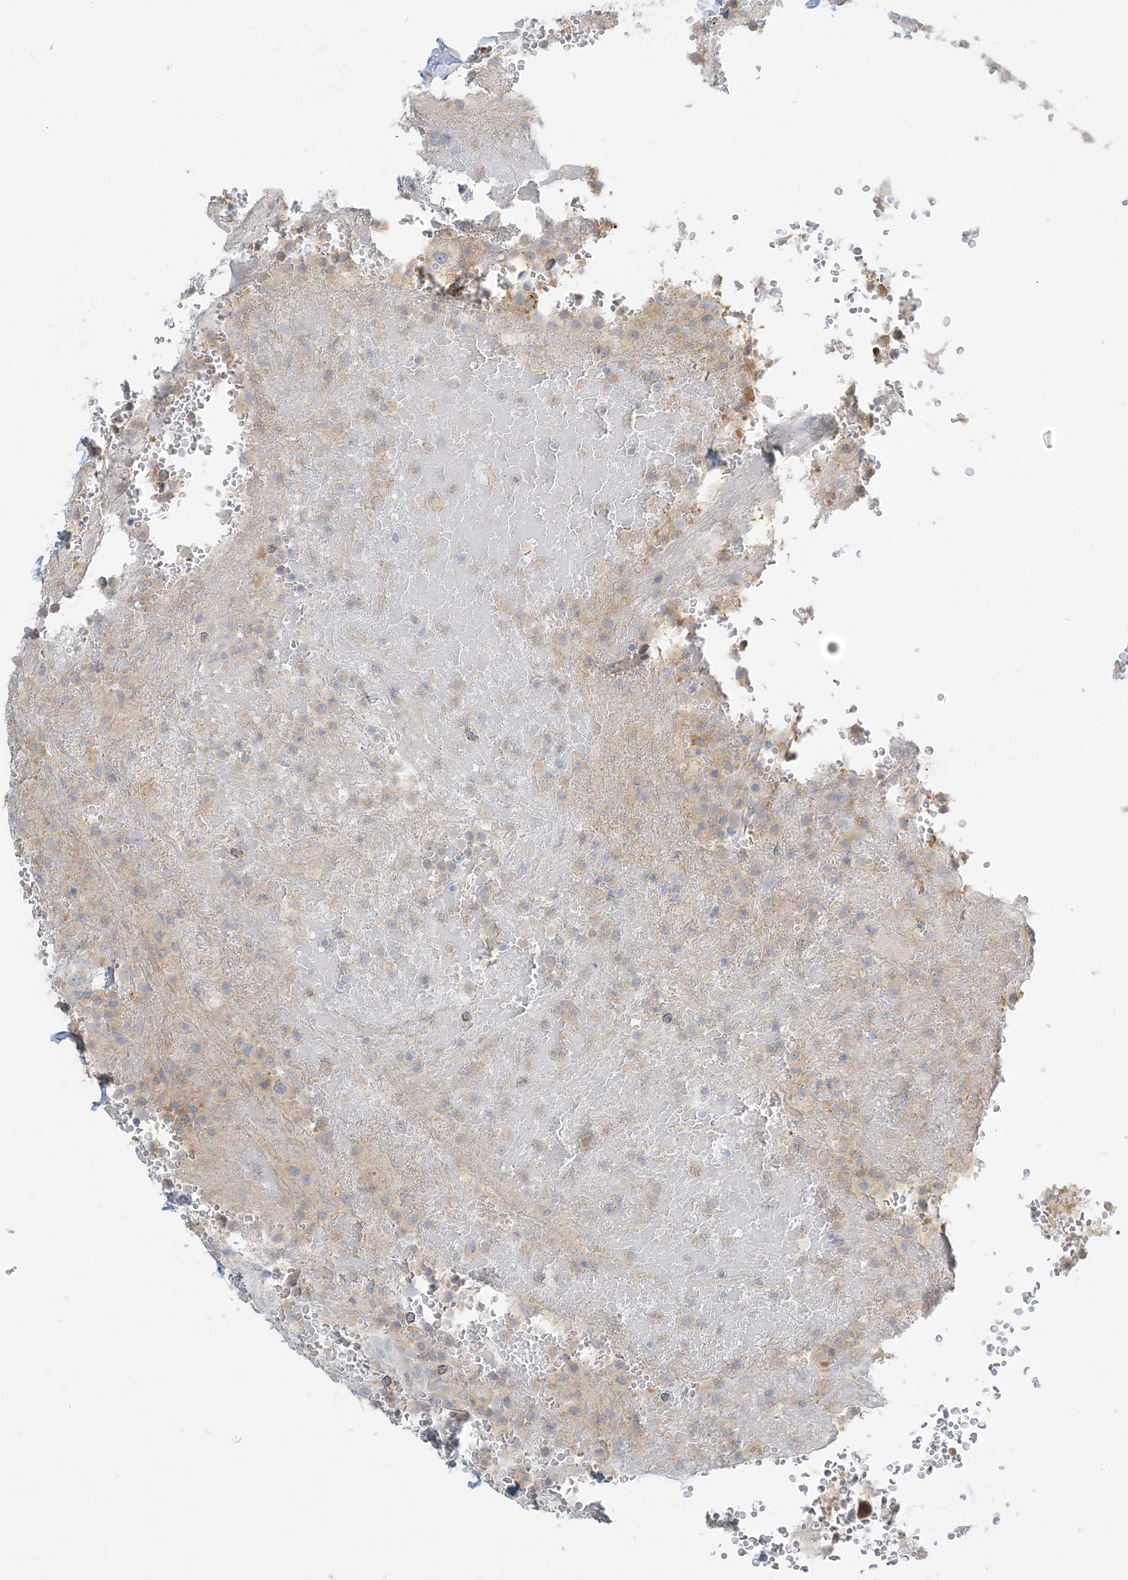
{"staining": {"intensity": "weak", "quantity": "<25%", "location": "cytoplasmic/membranous"}, "tissue": "thyroid cancer", "cell_type": "Tumor cells", "image_type": "cancer", "snomed": [{"axis": "morphology", "description": "Papillary adenocarcinoma, NOS"}, {"axis": "topography", "description": "Thyroid gland"}], "caption": "Micrograph shows no protein positivity in tumor cells of papillary adenocarcinoma (thyroid) tissue.", "gene": "INPP1", "patient": {"sex": "male", "age": 77}}